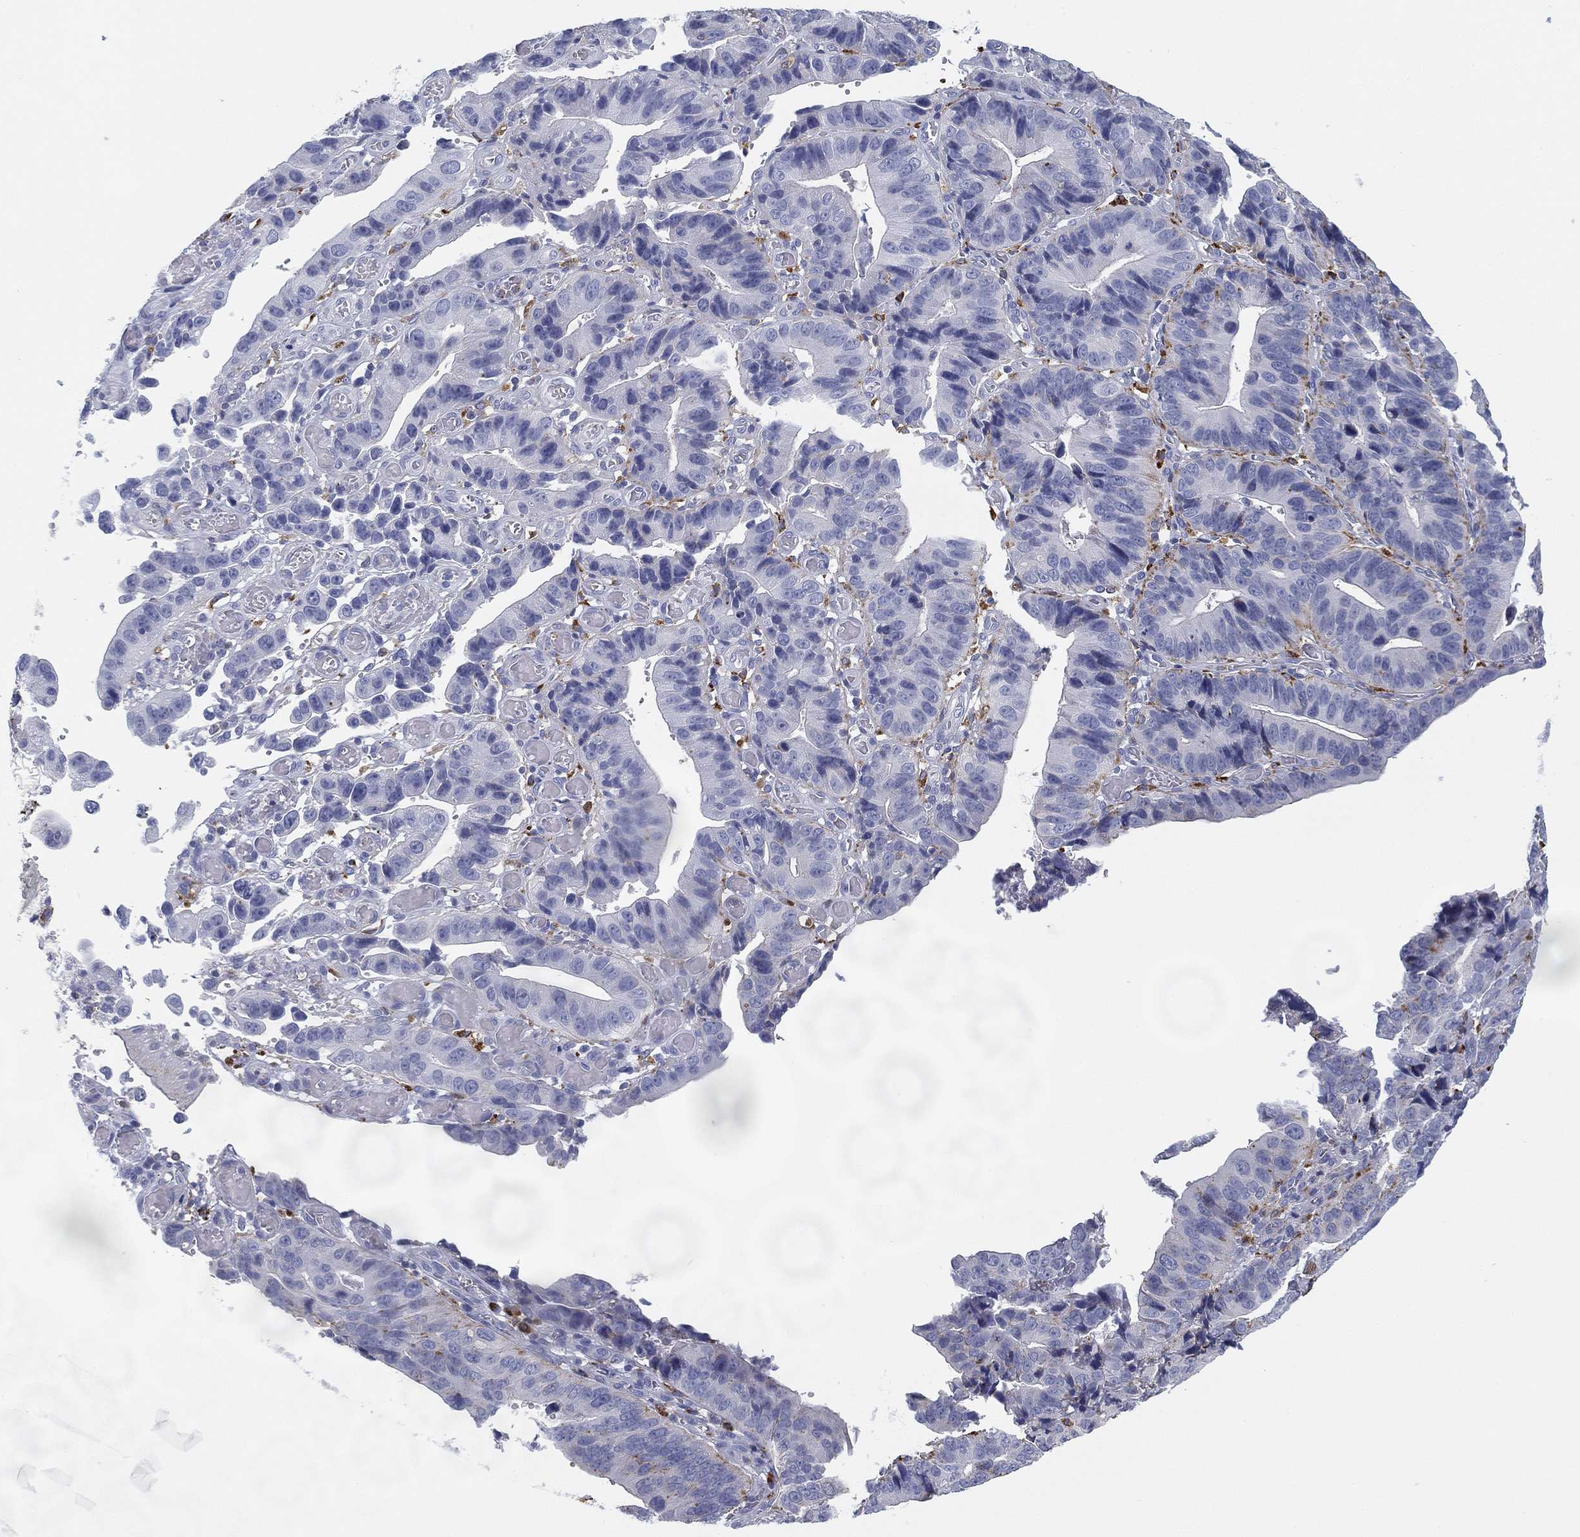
{"staining": {"intensity": "negative", "quantity": "none", "location": "none"}, "tissue": "stomach cancer", "cell_type": "Tumor cells", "image_type": "cancer", "snomed": [{"axis": "morphology", "description": "Adenocarcinoma, NOS"}, {"axis": "topography", "description": "Stomach"}], "caption": "Tumor cells show no significant positivity in stomach cancer (adenocarcinoma).", "gene": "NPC2", "patient": {"sex": "male", "age": 84}}